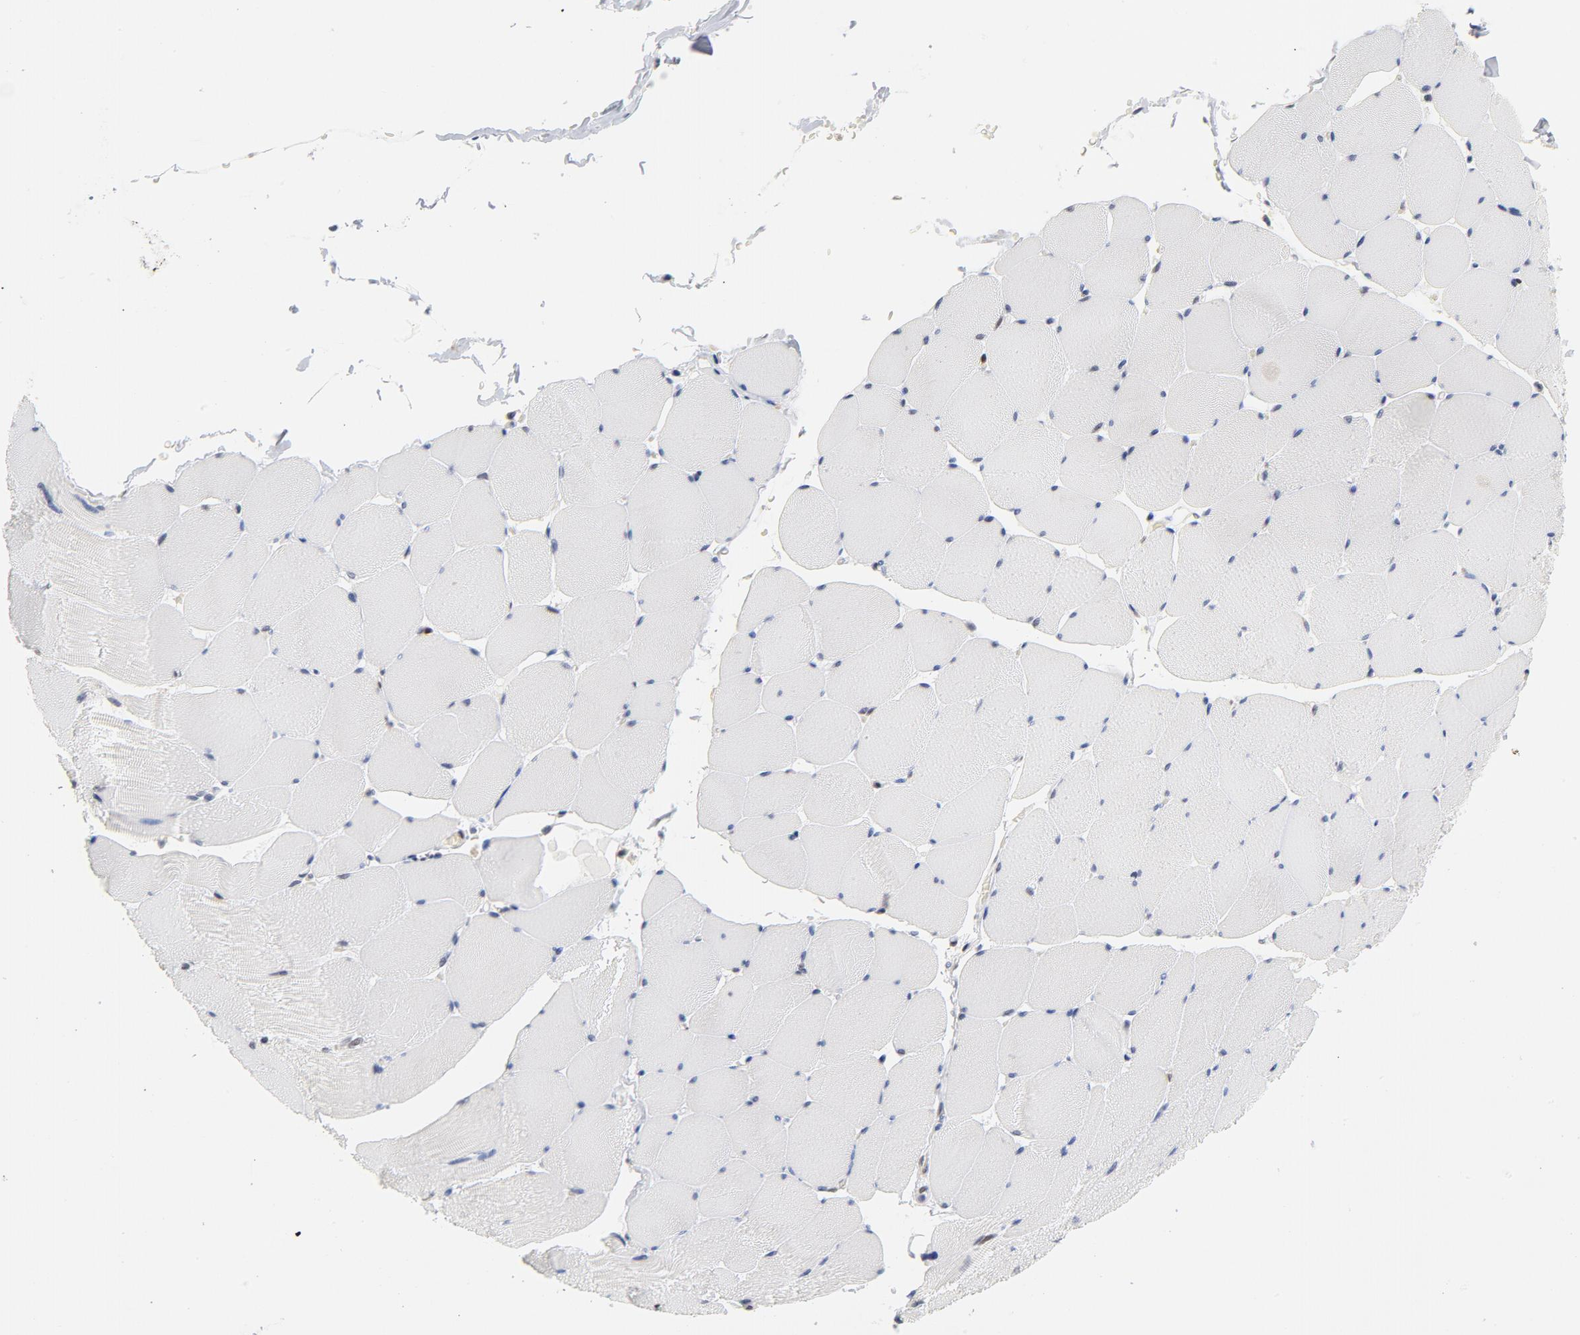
{"staining": {"intensity": "strong", "quantity": "25%-75%", "location": "nuclear"}, "tissue": "skeletal muscle", "cell_type": "Myocytes", "image_type": "normal", "snomed": [{"axis": "morphology", "description": "Normal tissue, NOS"}, {"axis": "topography", "description": "Skeletal muscle"}], "caption": "Unremarkable skeletal muscle exhibits strong nuclear positivity in about 25%-75% of myocytes, visualized by immunohistochemistry.", "gene": "CDKN1B", "patient": {"sex": "male", "age": 62}}